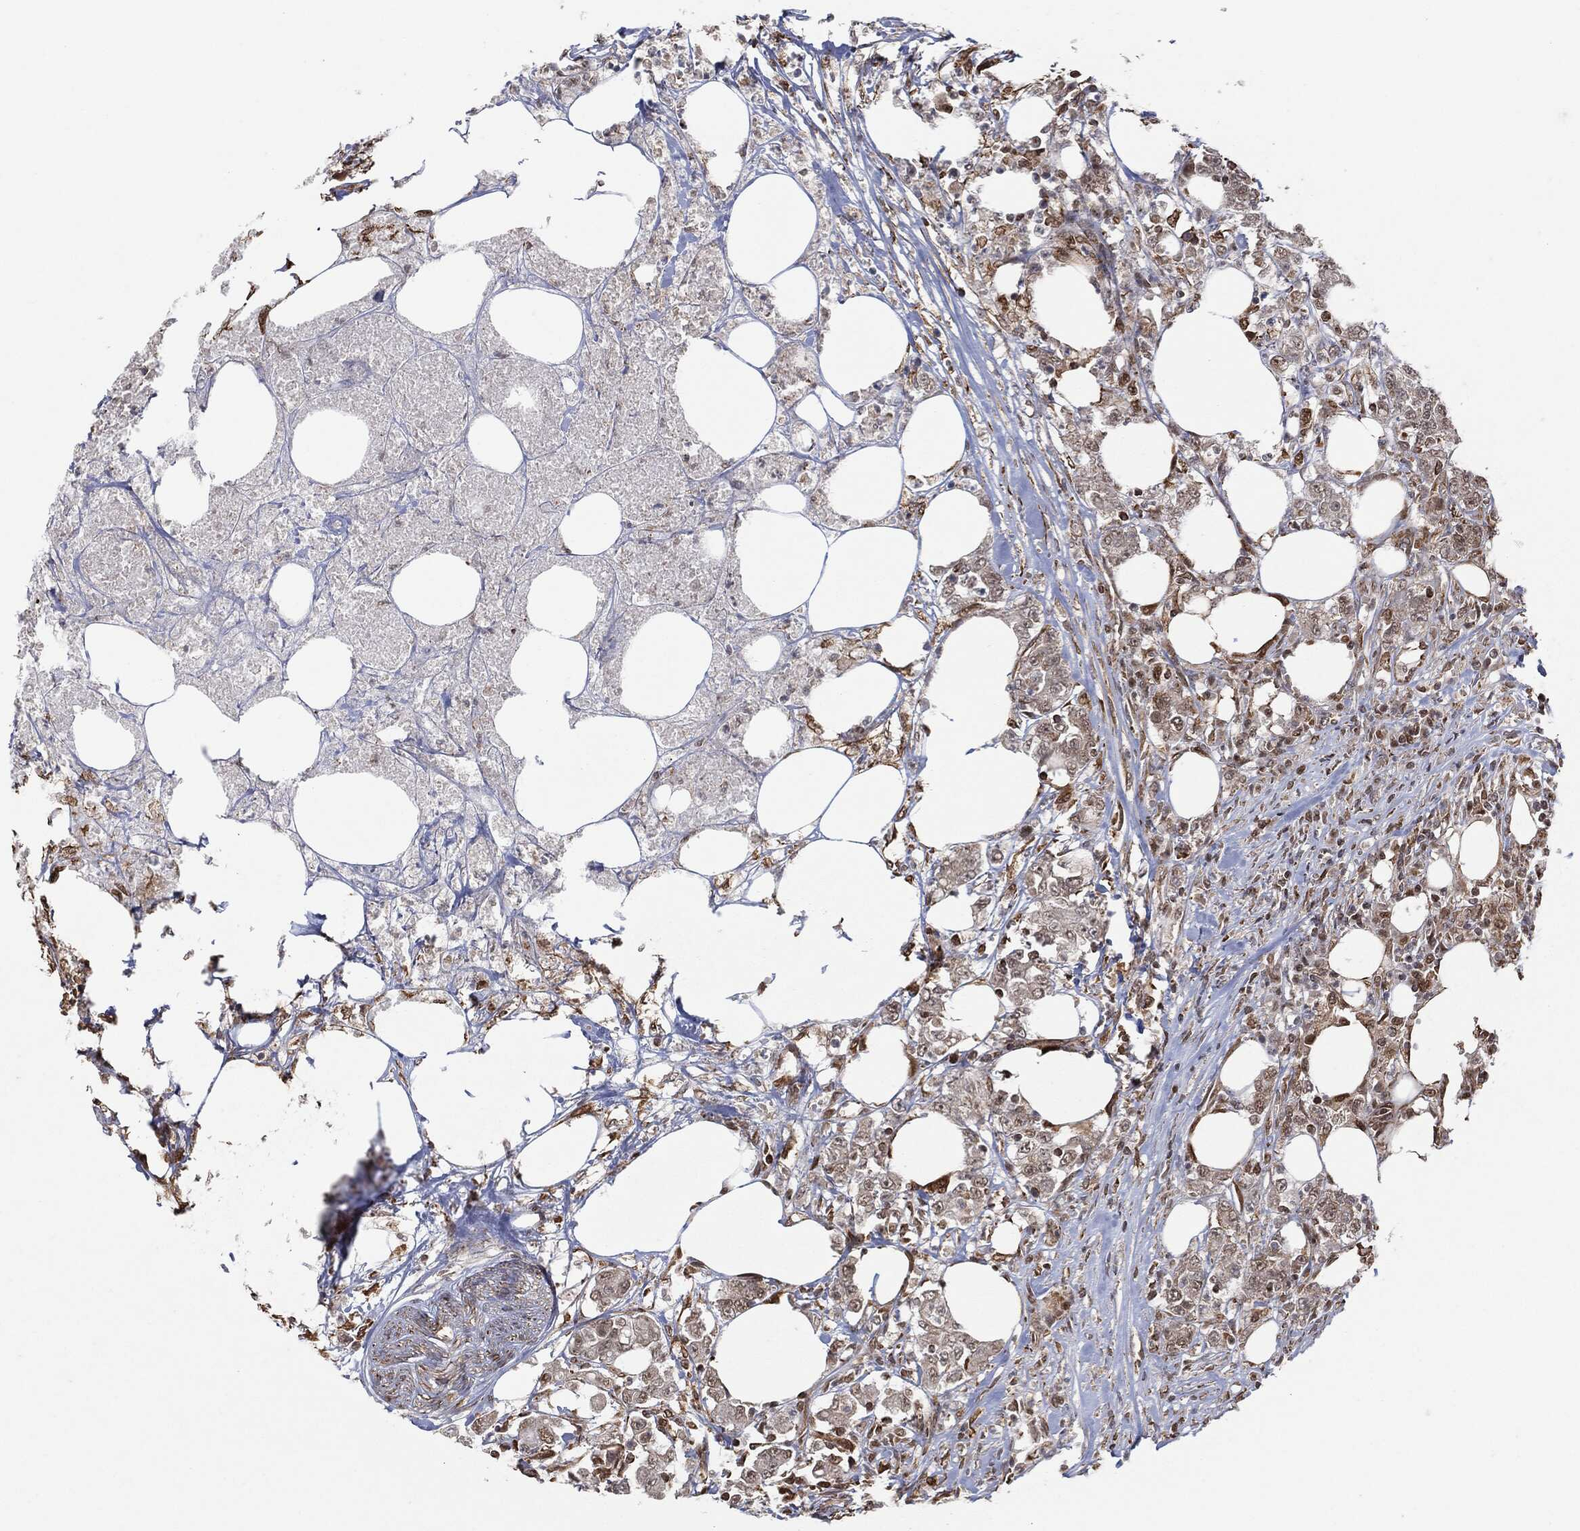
{"staining": {"intensity": "moderate", "quantity": "<25%", "location": "cytoplasmic/membranous,nuclear"}, "tissue": "colorectal cancer", "cell_type": "Tumor cells", "image_type": "cancer", "snomed": [{"axis": "morphology", "description": "Adenocarcinoma, NOS"}, {"axis": "topography", "description": "Colon"}], "caption": "Protein expression analysis of colorectal cancer (adenocarcinoma) shows moderate cytoplasmic/membranous and nuclear positivity in approximately <25% of tumor cells.", "gene": "TP53RK", "patient": {"sex": "female", "age": 48}}